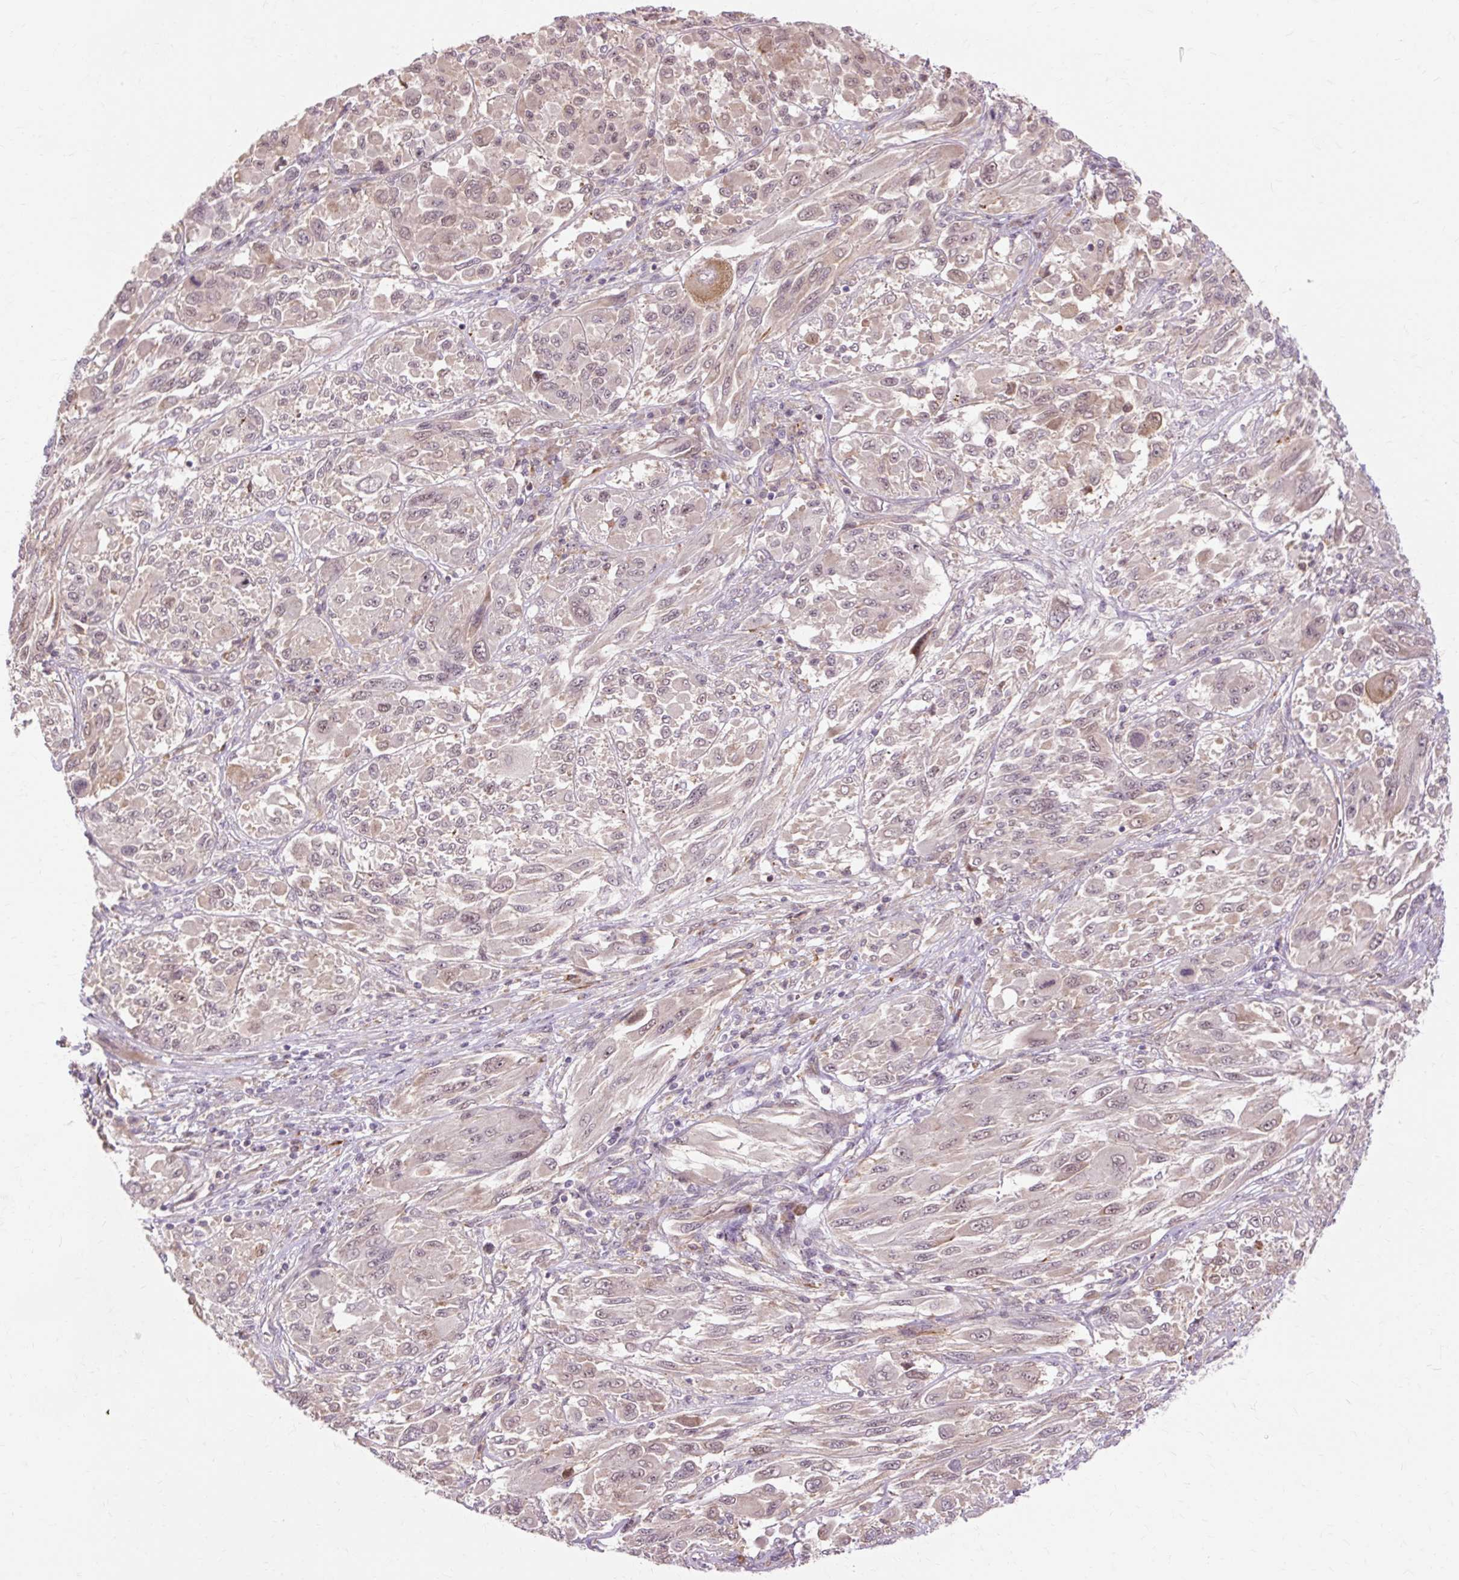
{"staining": {"intensity": "weak", "quantity": ">75%", "location": "nuclear"}, "tissue": "melanoma", "cell_type": "Tumor cells", "image_type": "cancer", "snomed": [{"axis": "morphology", "description": "Malignant melanoma, NOS"}, {"axis": "topography", "description": "Skin"}], "caption": "This histopathology image displays IHC staining of human melanoma, with low weak nuclear staining in about >75% of tumor cells.", "gene": "GEMIN2", "patient": {"sex": "female", "age": 91}}